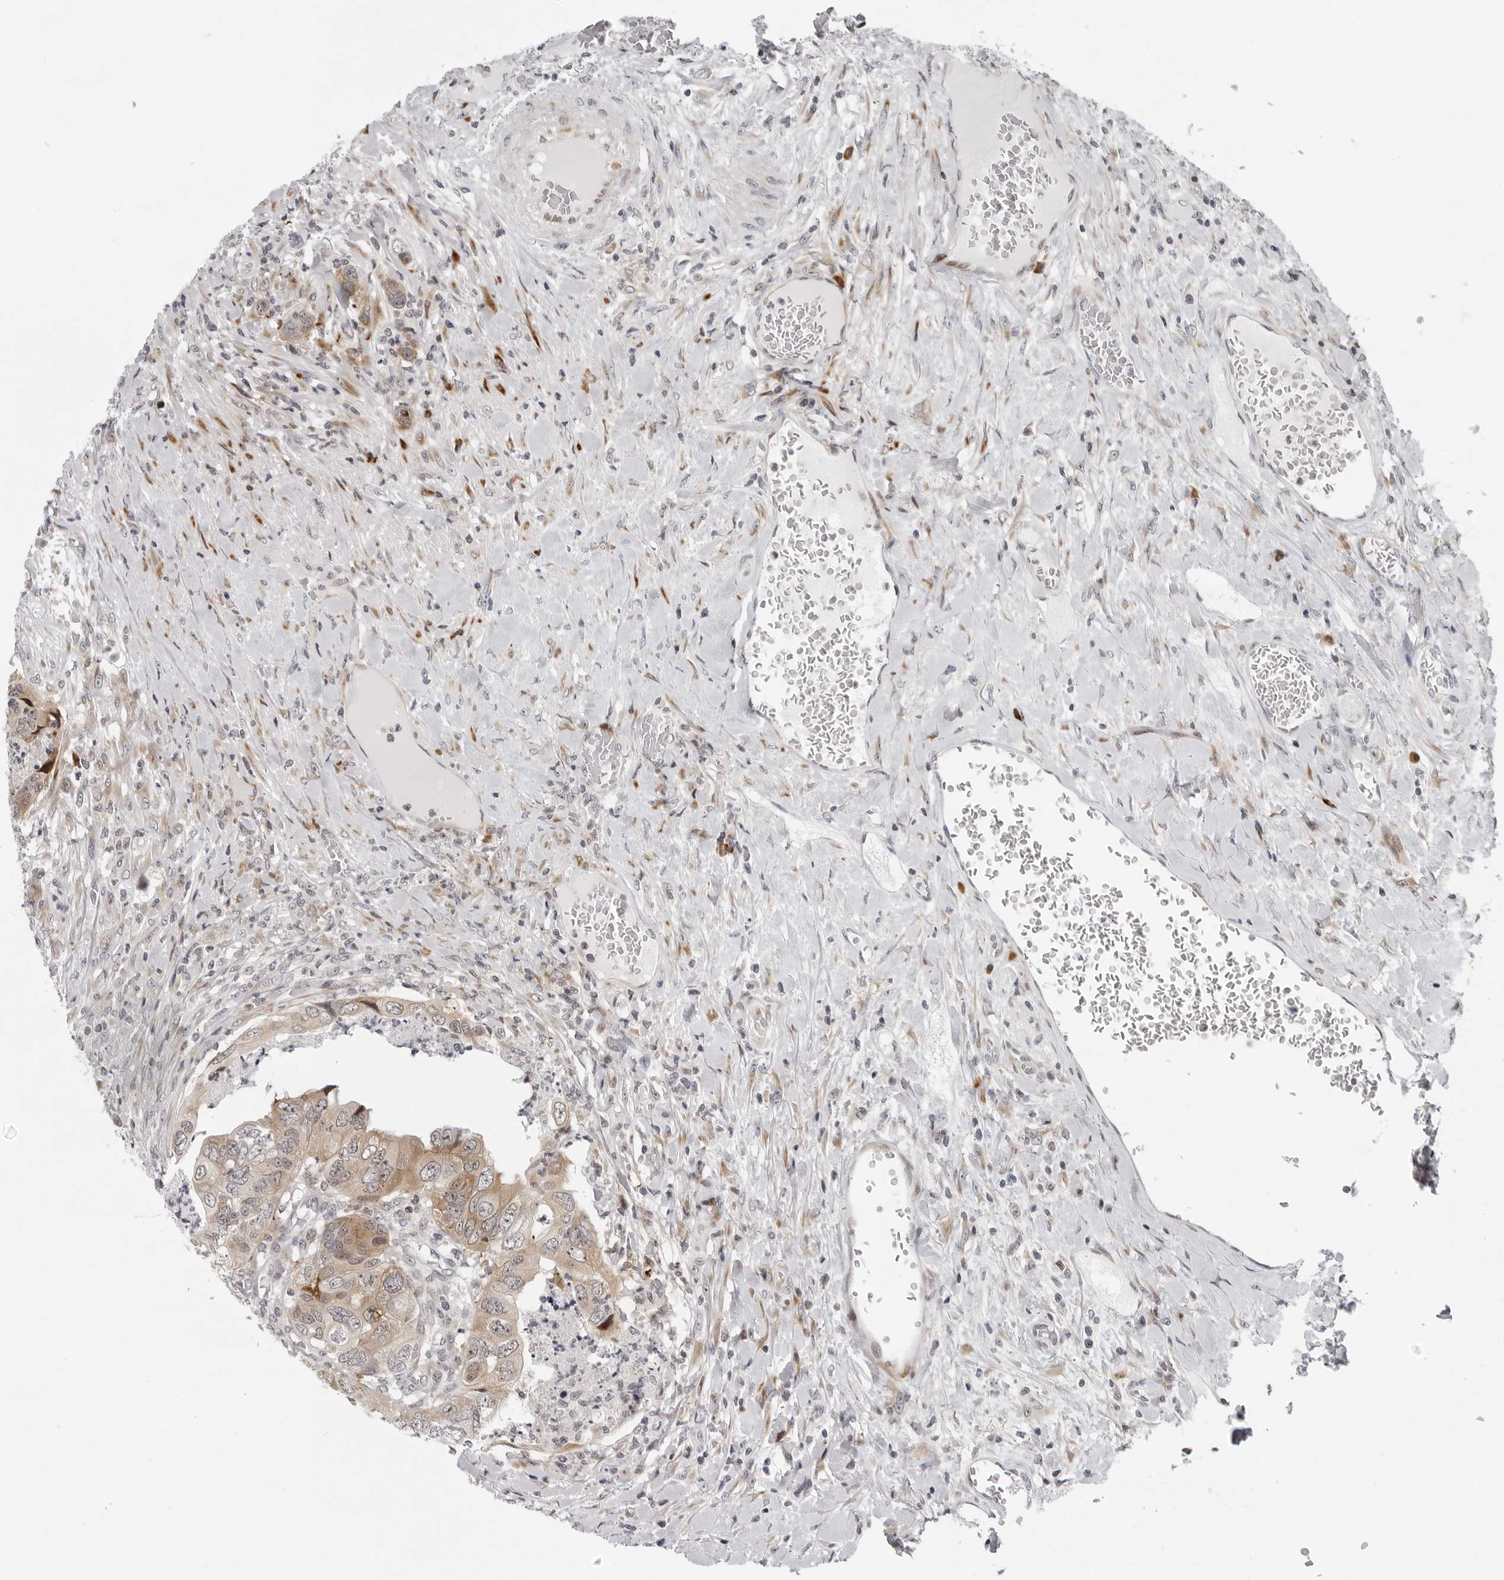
{"staining": {"intensity": "moderate", "quantity": "25%-75%", "location": "cytoplasmic/membranous"}, "tissue": "colorectal cancer", "cell_type": "Tumor cells", "image_type": "cancer", "snomed": [{"axis": "morphology", "description": "Adenocarcinoma, NOS"}, {"axis": "topography", "description": "Rectum"}], "caption": "The histopathology image shows a brown stain indicating the presence of a protein in the cytoplasmic/membranous of tumor cells in colorectal cancer.", "gene": "PIP4K2C", "patient": {"sex": "male", "age": 63}}